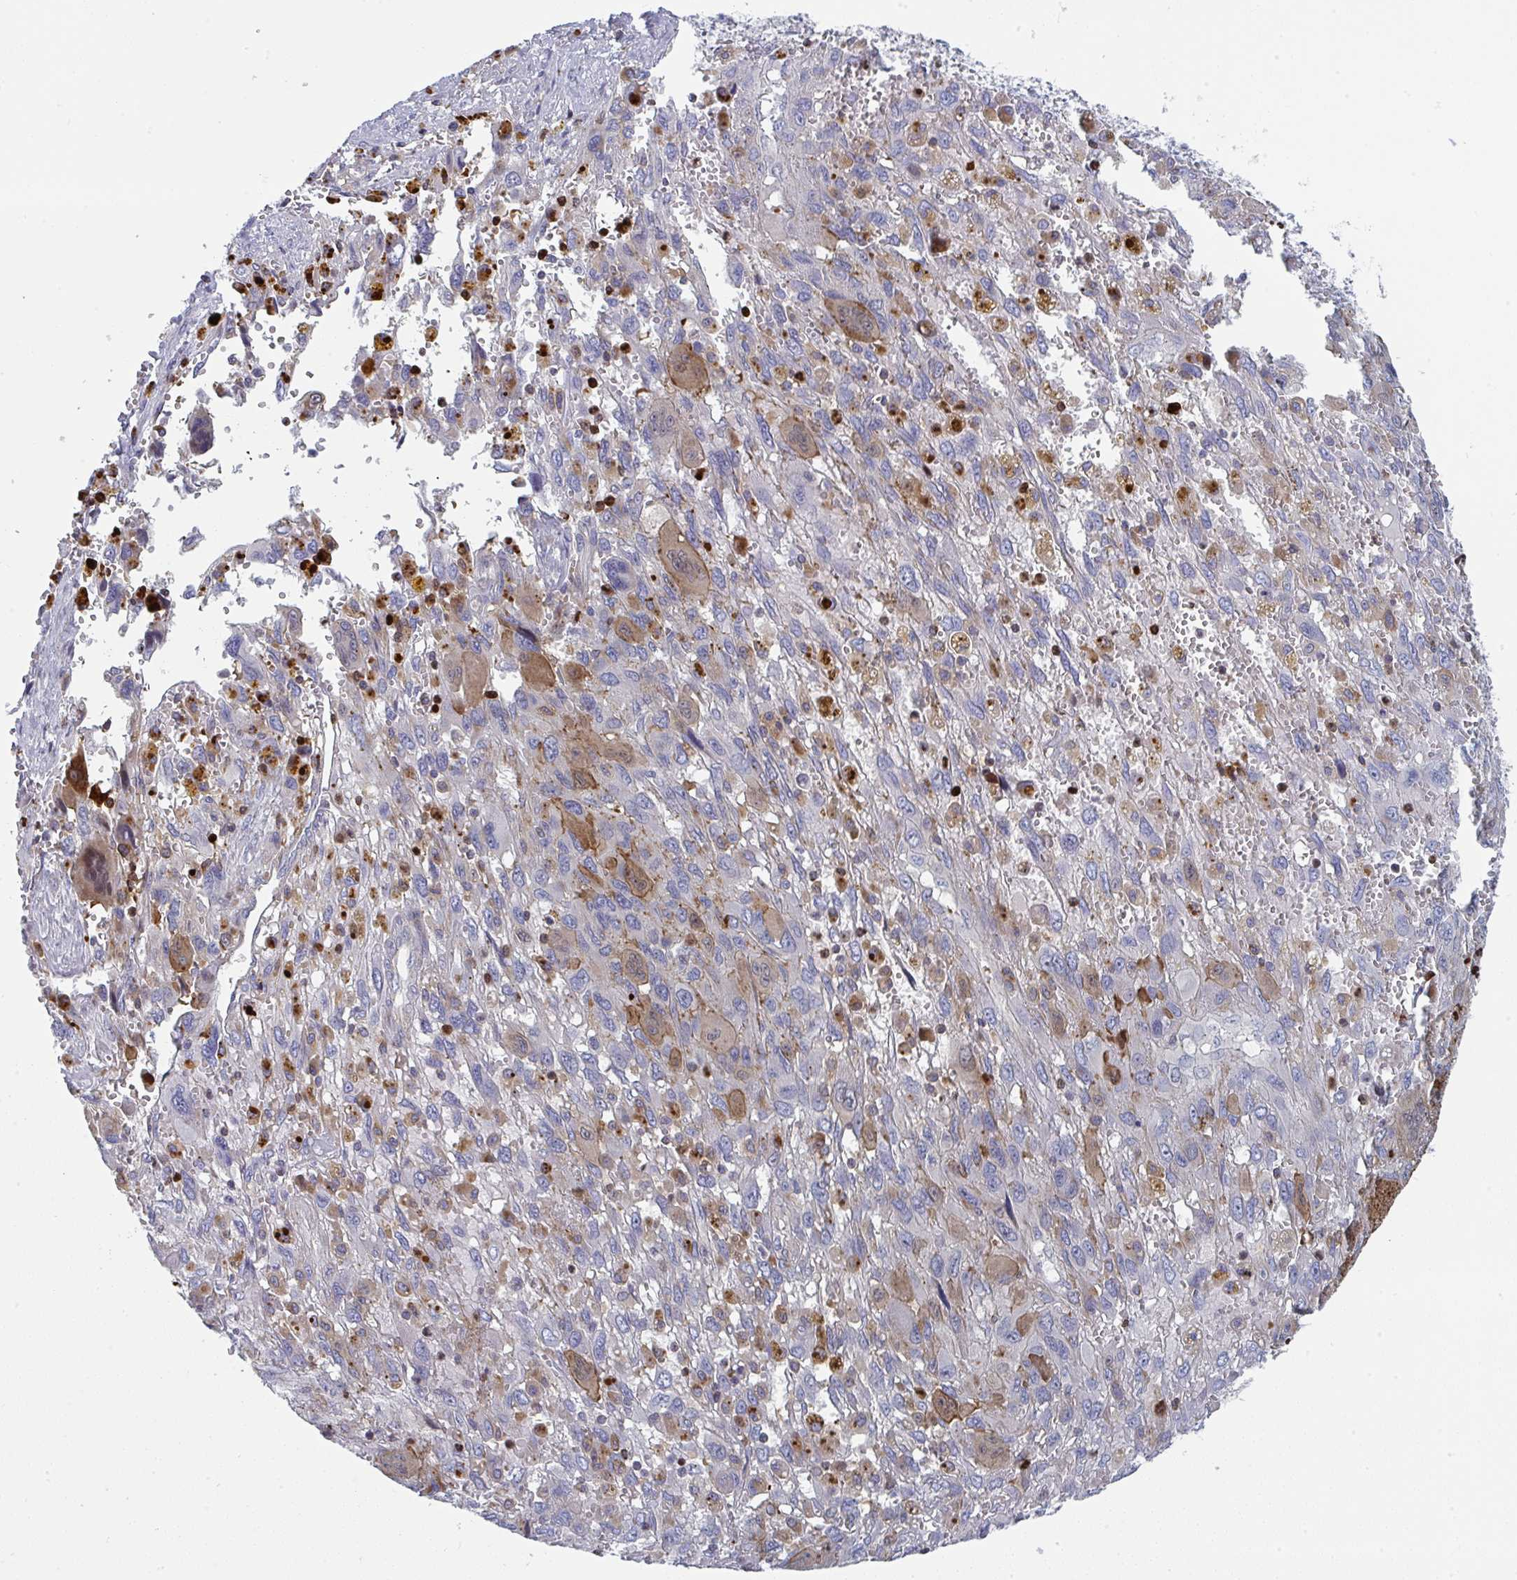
{"staining": {"intensity": "moderate", "quantity": "<25%", "location": "cytoplasmic/membranous"}, "tissue": "pancreatic cancer", "cell_type": "Tumor cells", "image_type": "cancer", "snomed": [{"axis": "morphology", "description": "Adenocarcinoma, NOS"}, {"axis": "topography", "description": "Pancreas"}], "caption": "A low amount of moderate cytoplasmic/membranous staining is appreciated in about <25% of tumor cells in adenocarcinoma (pancreatic) tissue.", "gene": "AOC2", "patient": {"sex": "female", "age": 47}}